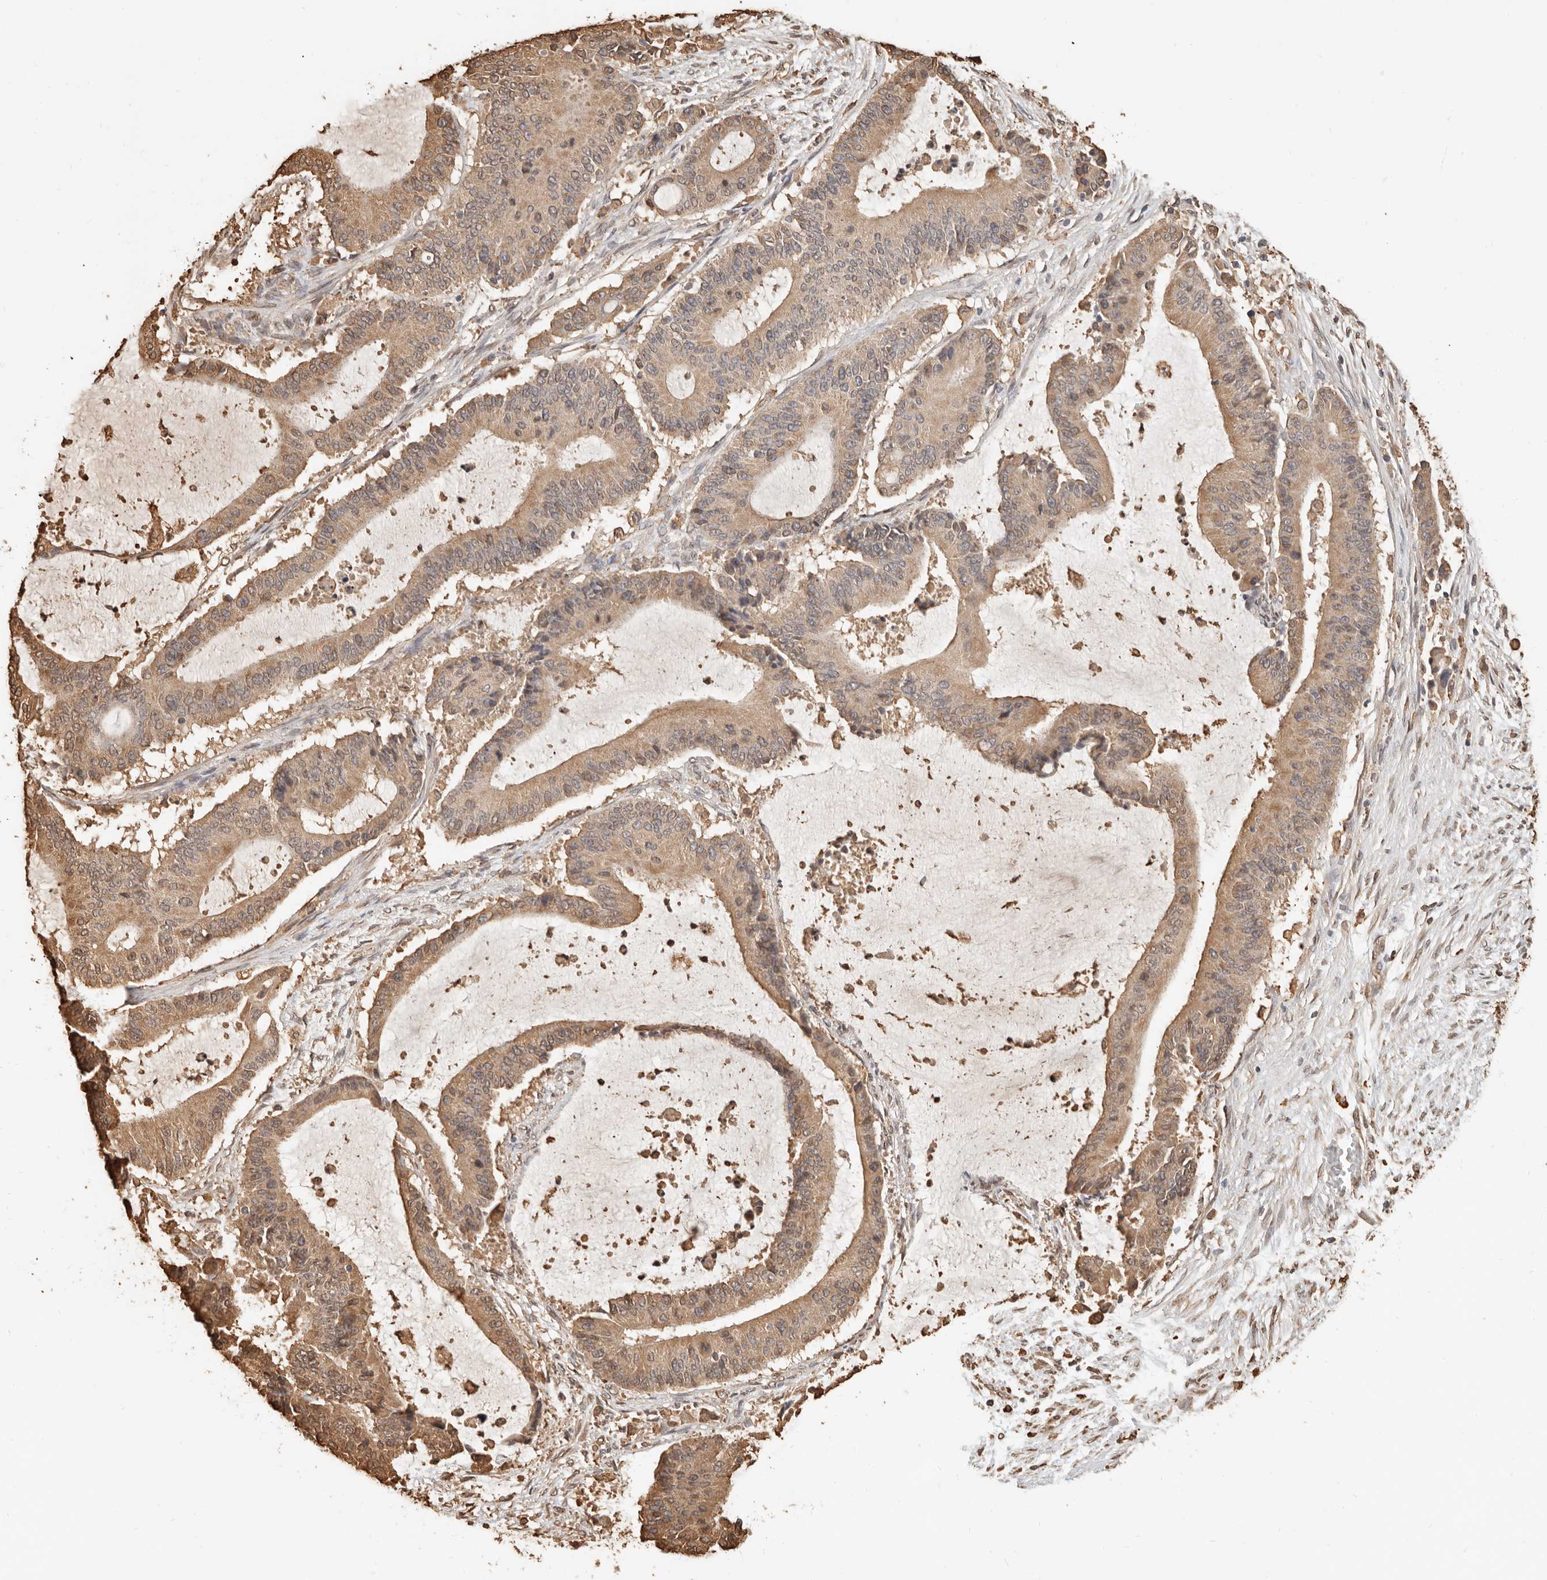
{"staining": {"intensity": "moderate", "quantity": ">75%", "location": "cytoplasmic/membranous"}, "tissue": "liver cancer", "cell_type": "Tumor cells", "image_type": "cancer", "snomed": [{"axis": "morphology", "description": "Normal tissue, NOS"}, {"axis": "morphology", "description": "Cholangiocarcinoma"}, {"axis": "topography", "description": "Liver"}, {"axis": "topography", "description": "Peripheral nerve tissue"}], "caption": "Immunohistochemical staining of human liver cancer (cholangiocarcinoma) demonstrates medium levels of moderate cytoplasmic/membranous staining in approximately >75% of tumor cells. (DAB IHC, brown staining for protein, blue staining for nuclei).", "gene": "ARHGEF10L", "patient": {"sex": "female", "age": 73}}